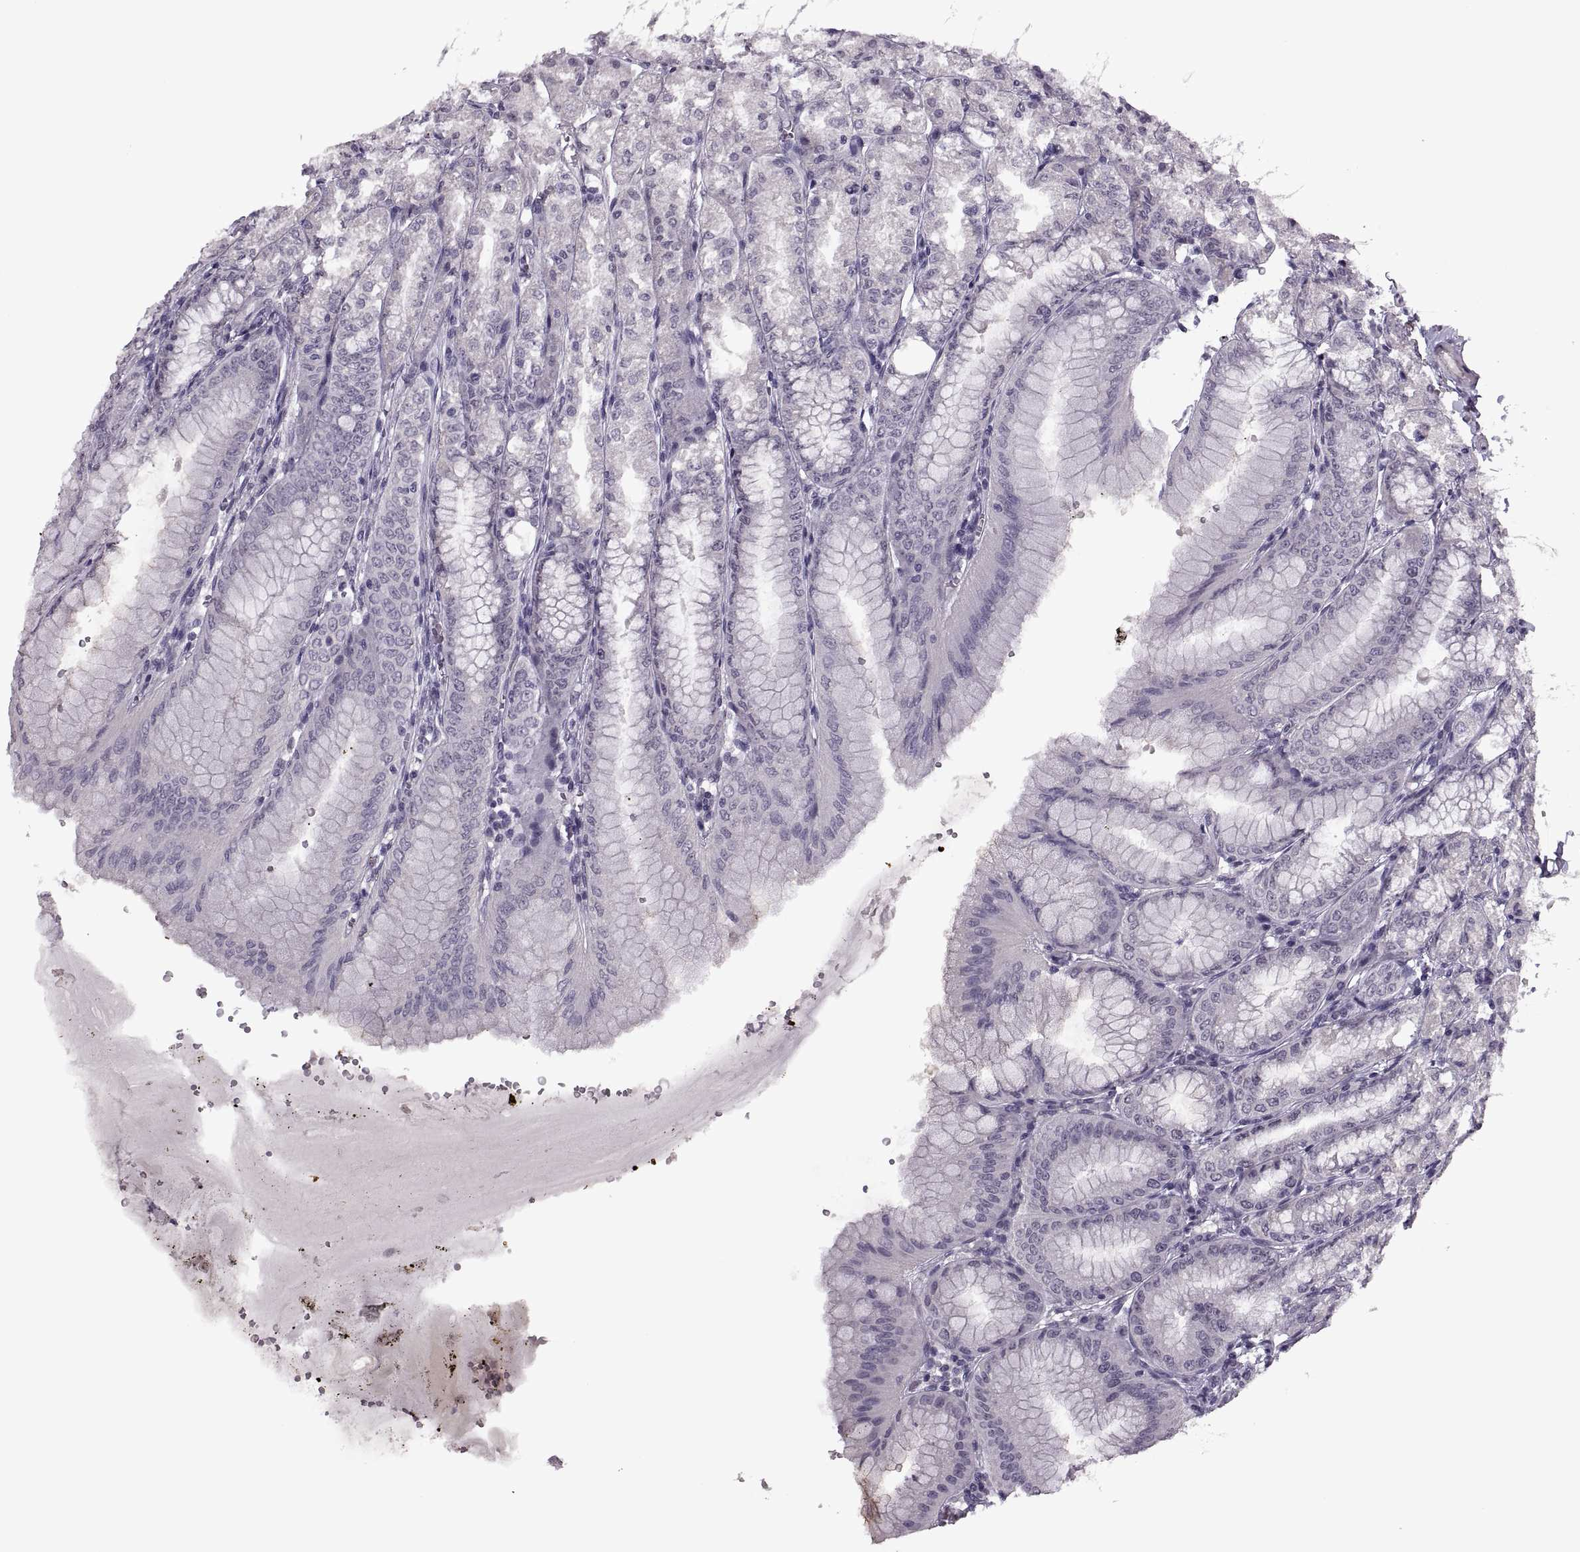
{"staining": {"intensity": "negative", "quantity": "none", "location": "none"}, "tissue": "stomach", "cell_type": "Glandular cells", "image_type": "normal", "snomed": [{"axis": "morphology", "description": "Normal tissue, NOS"}, {"axis": "topography", "description": "Stomach, lower"}], "caption": "High magnification brightfield microscopy of benign stomach stained with DAB (3,3'-diaminobenzidine) (brown) and counterstained with hematoxylin (blue): glandular cells show no significant positivity.", "gene": "PAGE2B", "patient": {"sex": "male", "age": 71}}